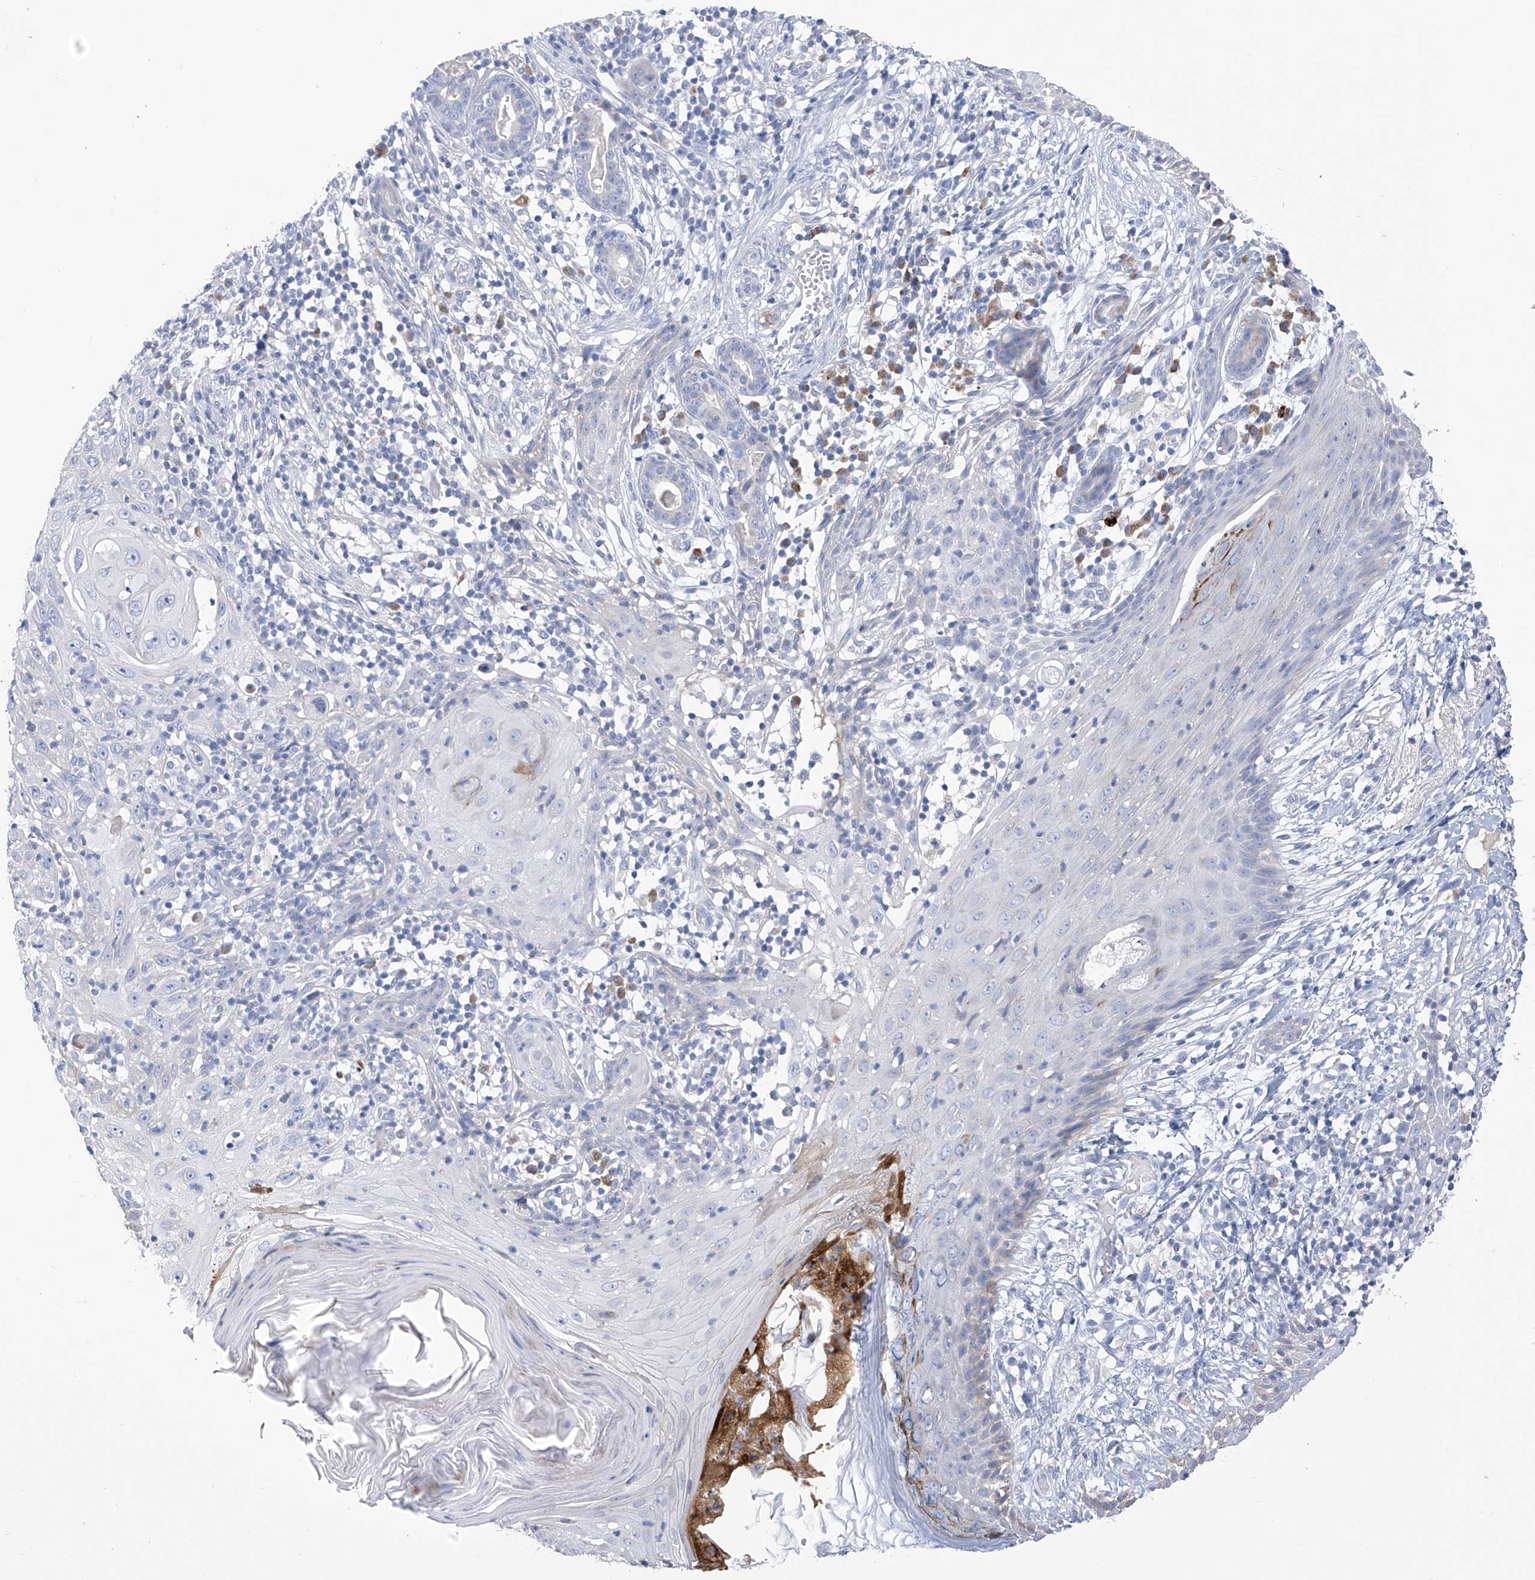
{"staining": {"intensity": "negative", "quantity": "none", "location": "none"}, "tissue": "skin cancer", "cell_type": "Tumor cells", "image_type": "cancer", "snomed": [{"axis": "morphology", "description": "Squamous cell carcinoma, NOS"}, {"axis": "topography", "description": "Skin"}], "caption": "Immunohistochemical staining of human skin squamous cell carcinoma displays no significant expression in tumor cells.", "gene": "SLCO4A1", "patient": {"sex": "female", "age": 88}}